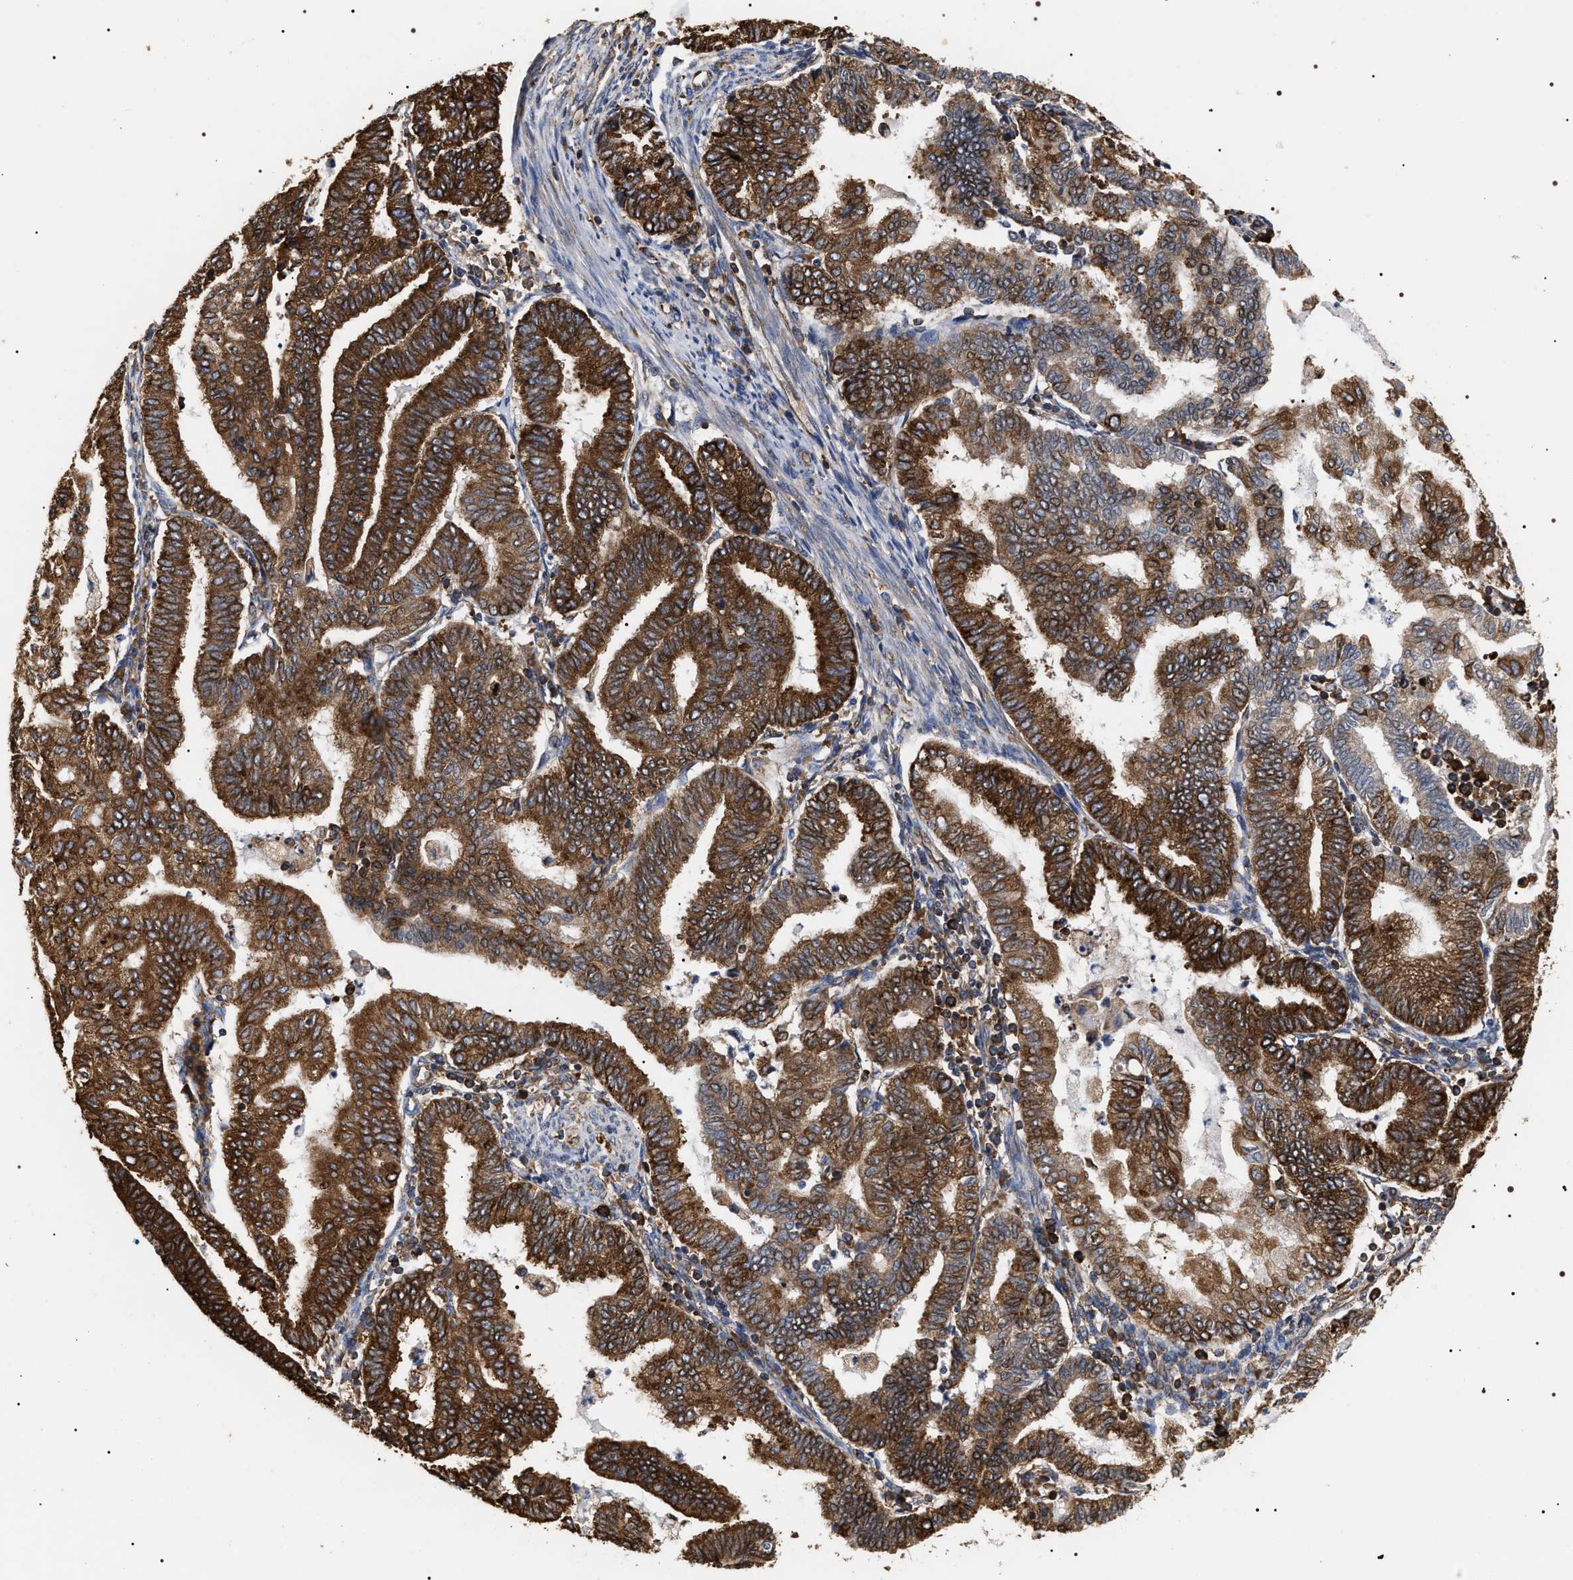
{"staining": {"intensity": "strong", "quantity": "25%-75%", "location": "cytoplasmic/membranous"}, "tissue": "endometrial cancer", "cell_type": "Tumor cells", "image_type": "cancer", "snomed": [{"axis": "morphology", "description": "Polyp, NOS"}, {"axis": "morphology", "description": "Adenocarcinoma, NOS"}, {"axis": "morphology", "description": "Adenoma, NOS"}, {"axis": "topography", "description": "Endometrium"}], "caption": "Human endometrial polyp stained with a protein marker displays strong staining in tumor cells.", "gene": "SERBP1", "patient": {"sex": "female", "age": 79}}